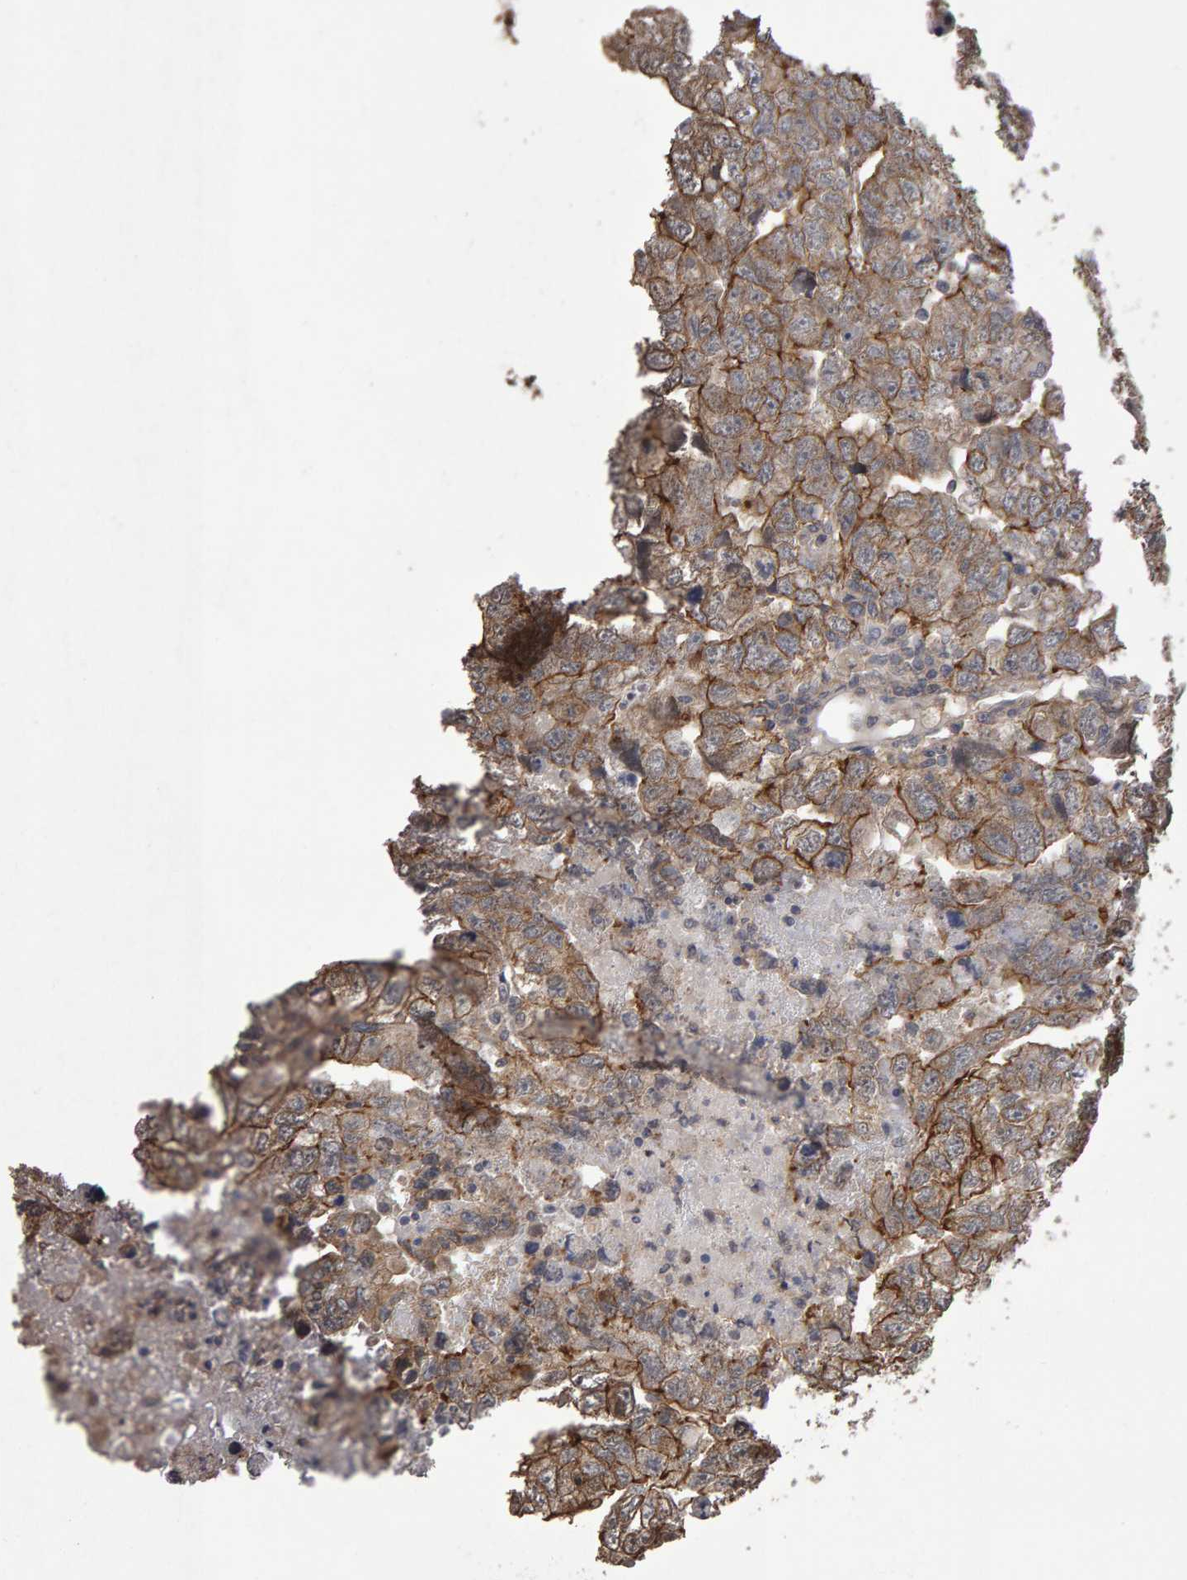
{"staining": {"intensity": "moderate", "quantity": ">75%", "location": "cytoplasmic/membranous"}, "tissue": "testis cancer", "cell_type": "Tumor cells", "image_type": "cancer", "snomed": [{"axis": "morphology", "description": "Carcinoma, Embryonal, NOS"}, {"axis": "topography", "description": "Testis"}], "caption": "Tumor cells demonstrate moderate cytoplasmic/membranous positivity in approximately >75% of cells in testis cancer (embryonal carcinoma).", "gene": "SCRIB", "patient": {"sex": "male", "age": 36}}